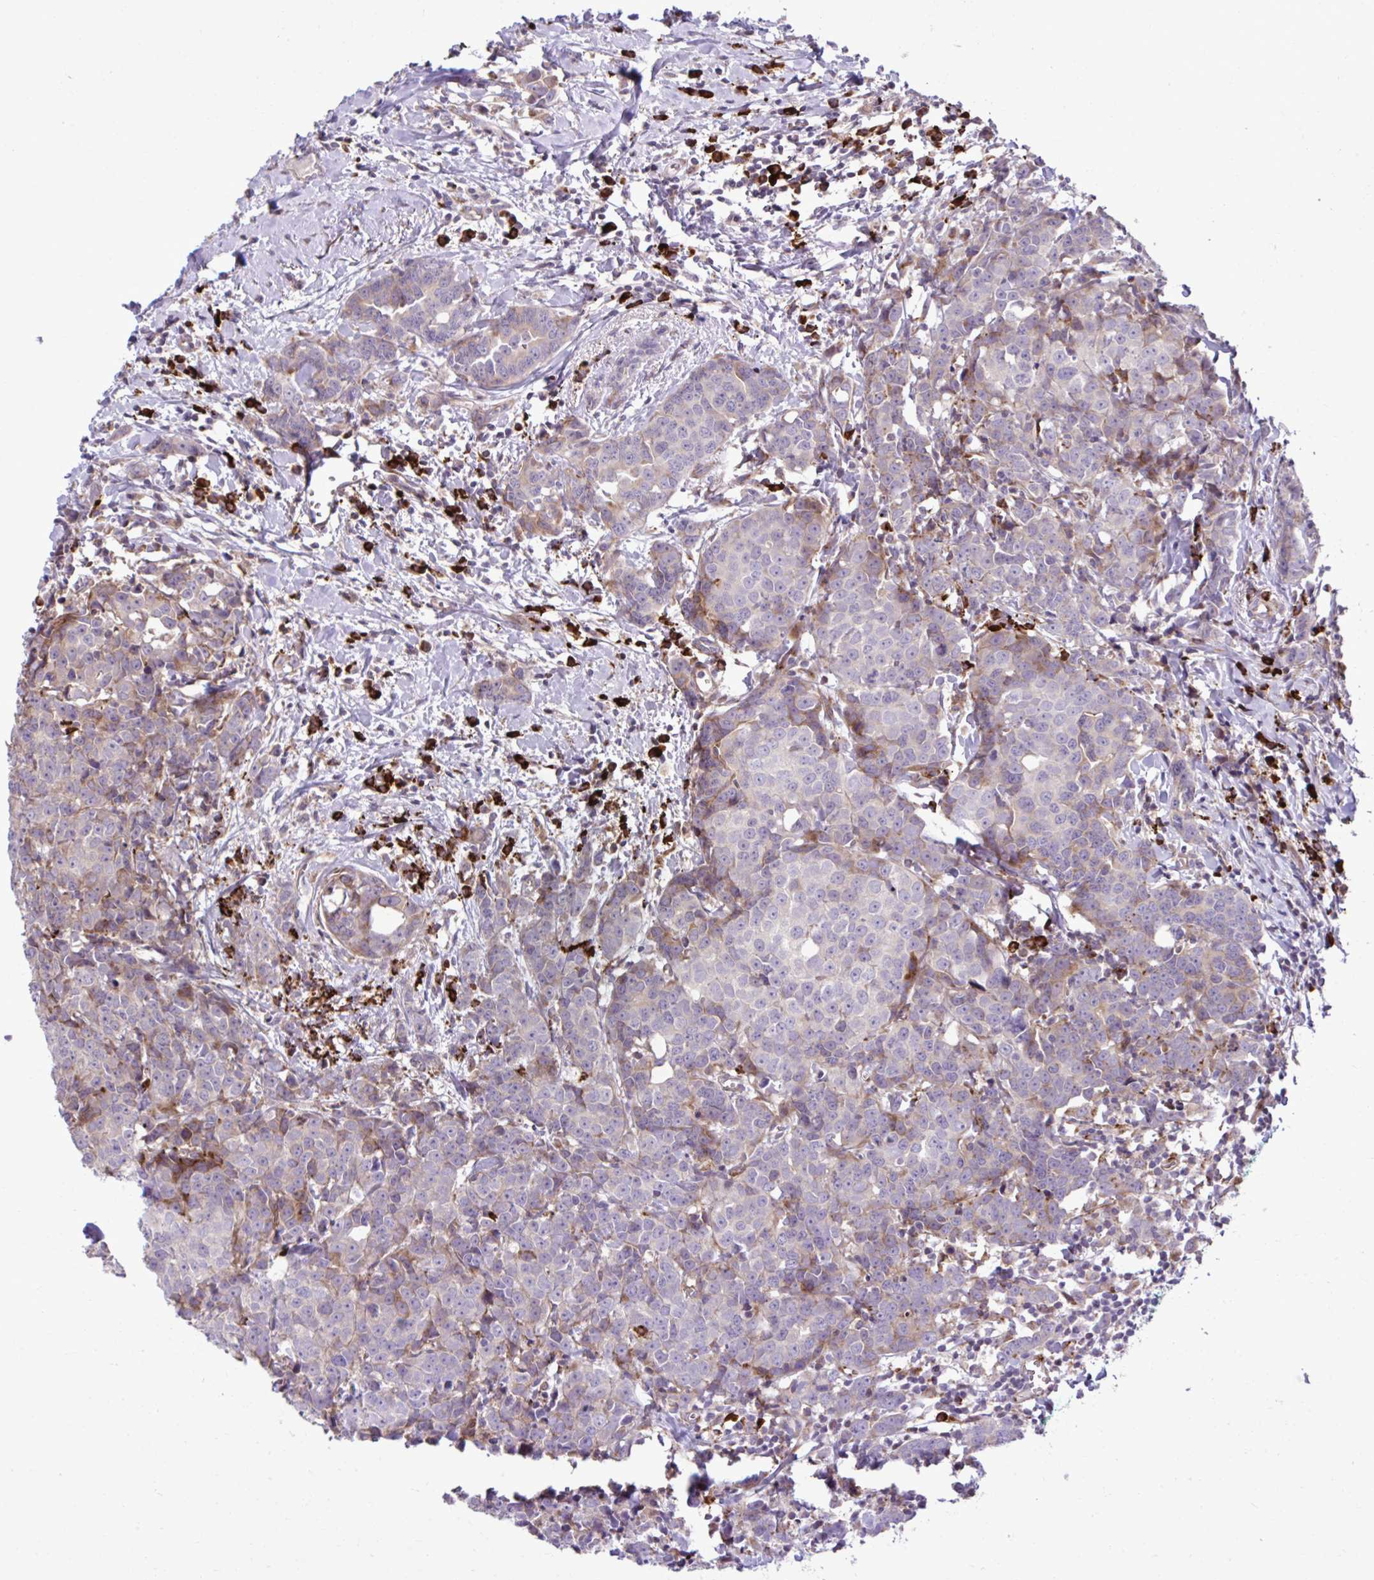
{"staining": {"intensity": "weak", "quantity": "<25%", "location": "cytoplasmic/membranous"}, "tissue": "breast cancer", "cell_type": "Tumor cells", "image_type": "cancer", "snomed": [{"axis": "morphology", "description": "Duct carcinoma"}, {"axis": "topography", "description": "Breast"}], "caption": "IHC of breast cancer shows no positivity in tumor cells.", "gene": "LIMS1", "patient": {"sex": "female", "age": 80}}